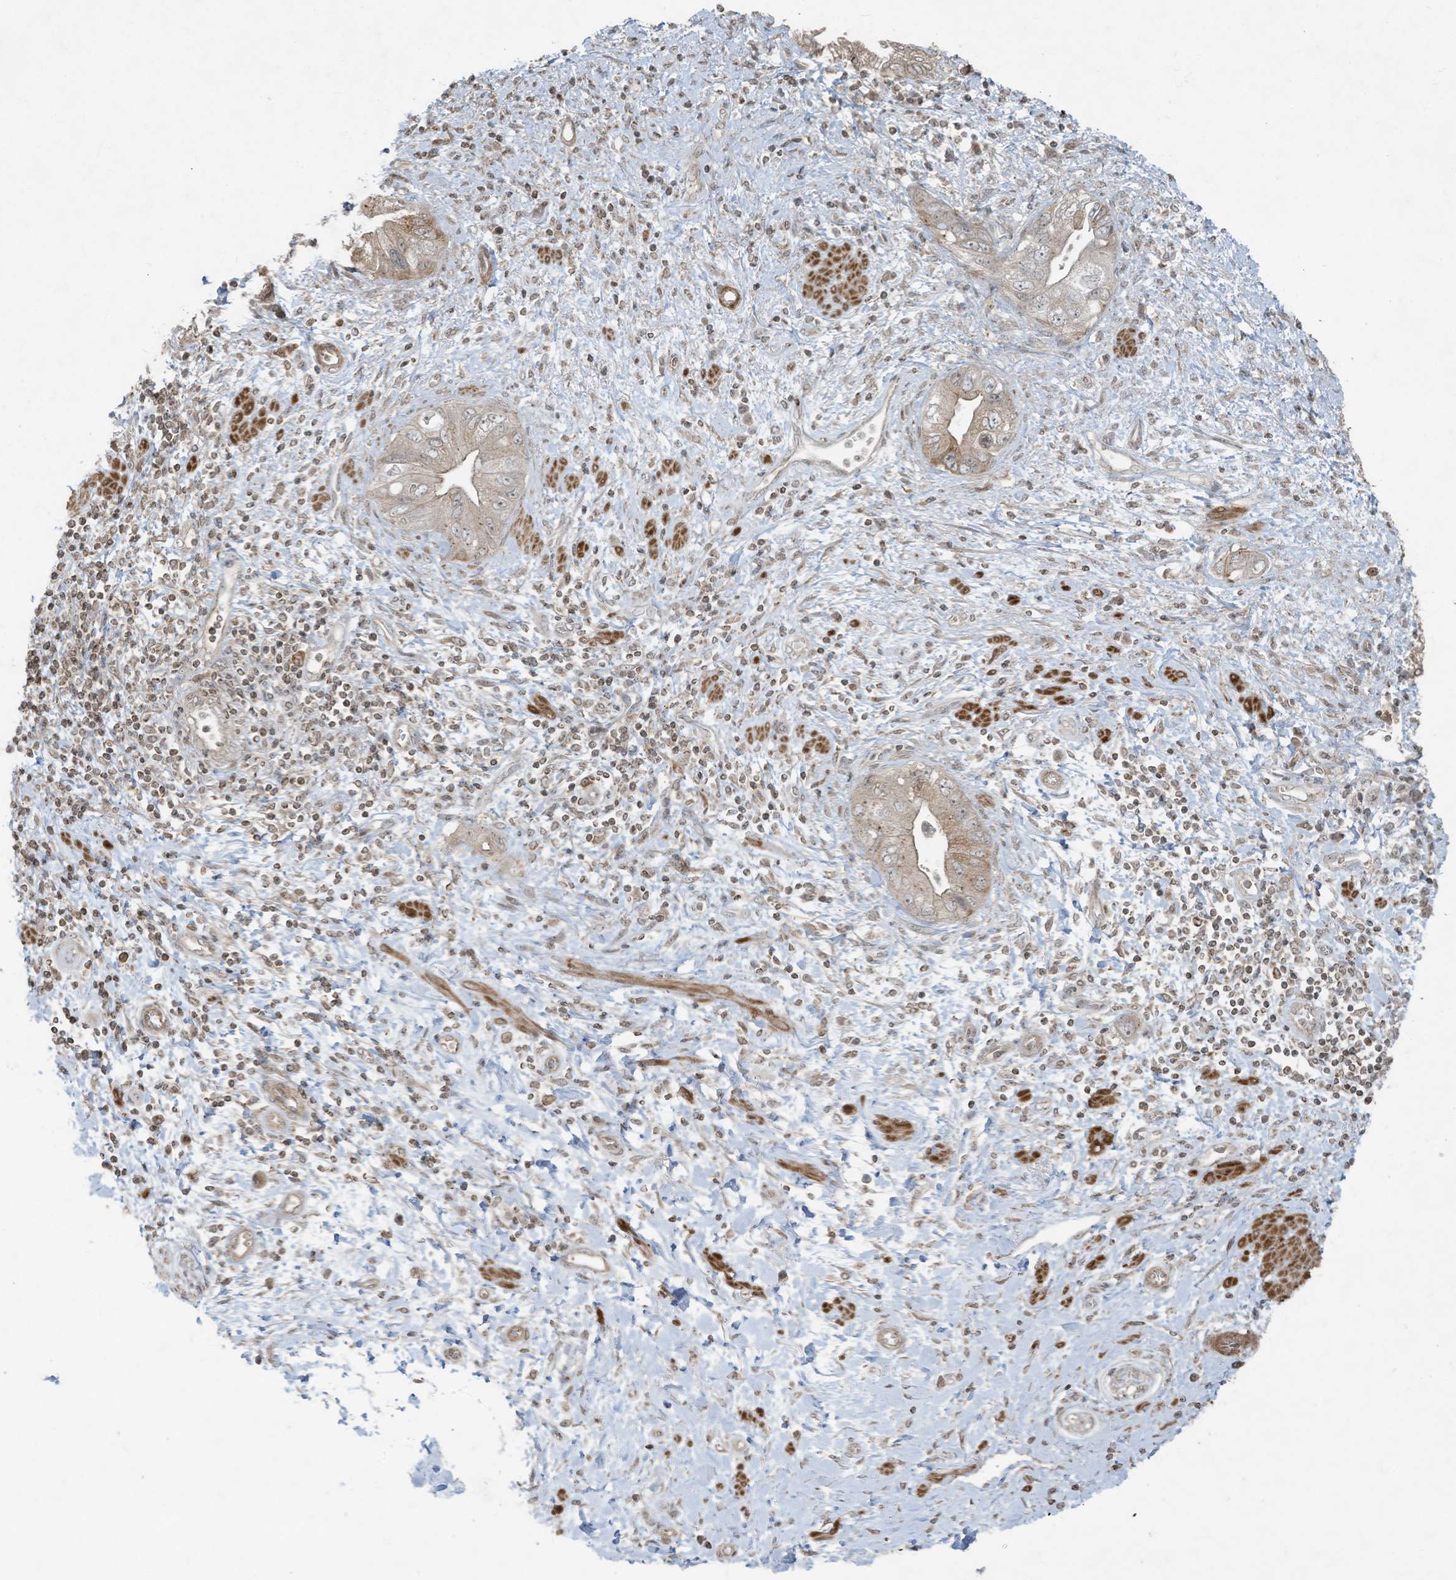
{"staining": {"intensity": "weak", "quantity": "25%-75%", "location": "cytoplasmic/membranous"}, "tissue": "pancreatic cancer", "cell_type": "Tumor cells", "image_type": "cancer", "snomed": [{"axis": "morphology", "description": "Adenocarcinoma, NOS"}, {"axis": "topography", "description": "Pancreas"}], "caption": "This is a histology image of IHC staining of pancreatic adenocarcinoma, which shows weak positivity in the cytoplasmic/membranous of tumor cells.", "gene": "ZNF263", "patient": {"sex": "female", "age": 73}}